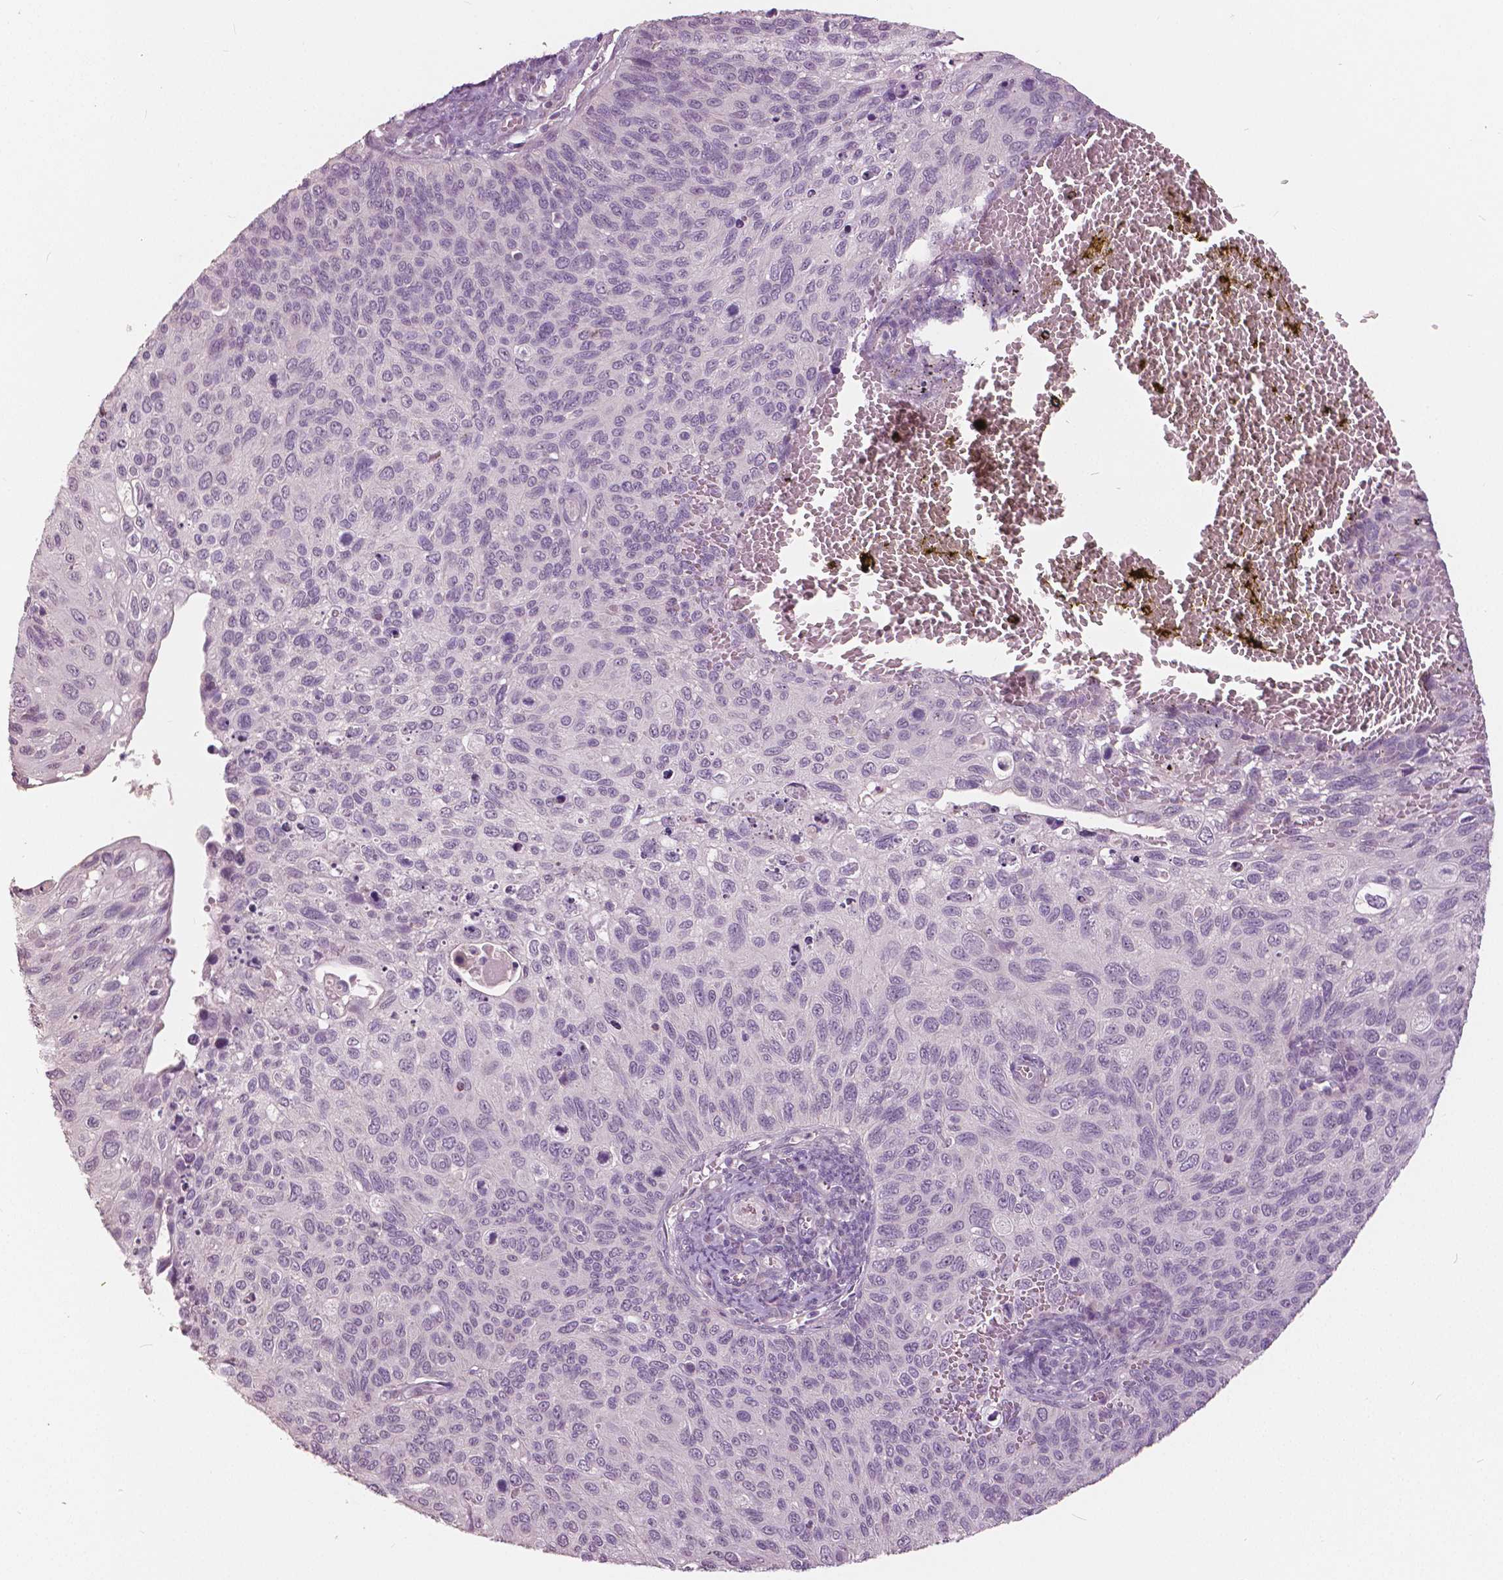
{"staining": {"intensity": "negative", "quantity": "none", "location": "none"}, "tissue": "cervical cancer", "cell_type": "Tumor cells", "image_type": "cancer", "snomed": [{"axis": "morphology", "description": "Squamous cell carcinoma, NOS"}, {"axis": "topography", "description": "Cervix"}], "caption": "An image of cervical cancer (squamous cell carcinoma) stained for a protein exhibits no brown staining in tumor cells. Brightfield microscopy of immunohistochemistry (IHC) stained with DAB (brown) and hematoxylin (blue), captured at high magnification.", "gene": "NANOG", "patient": {"sex": "female", "age": 70}}